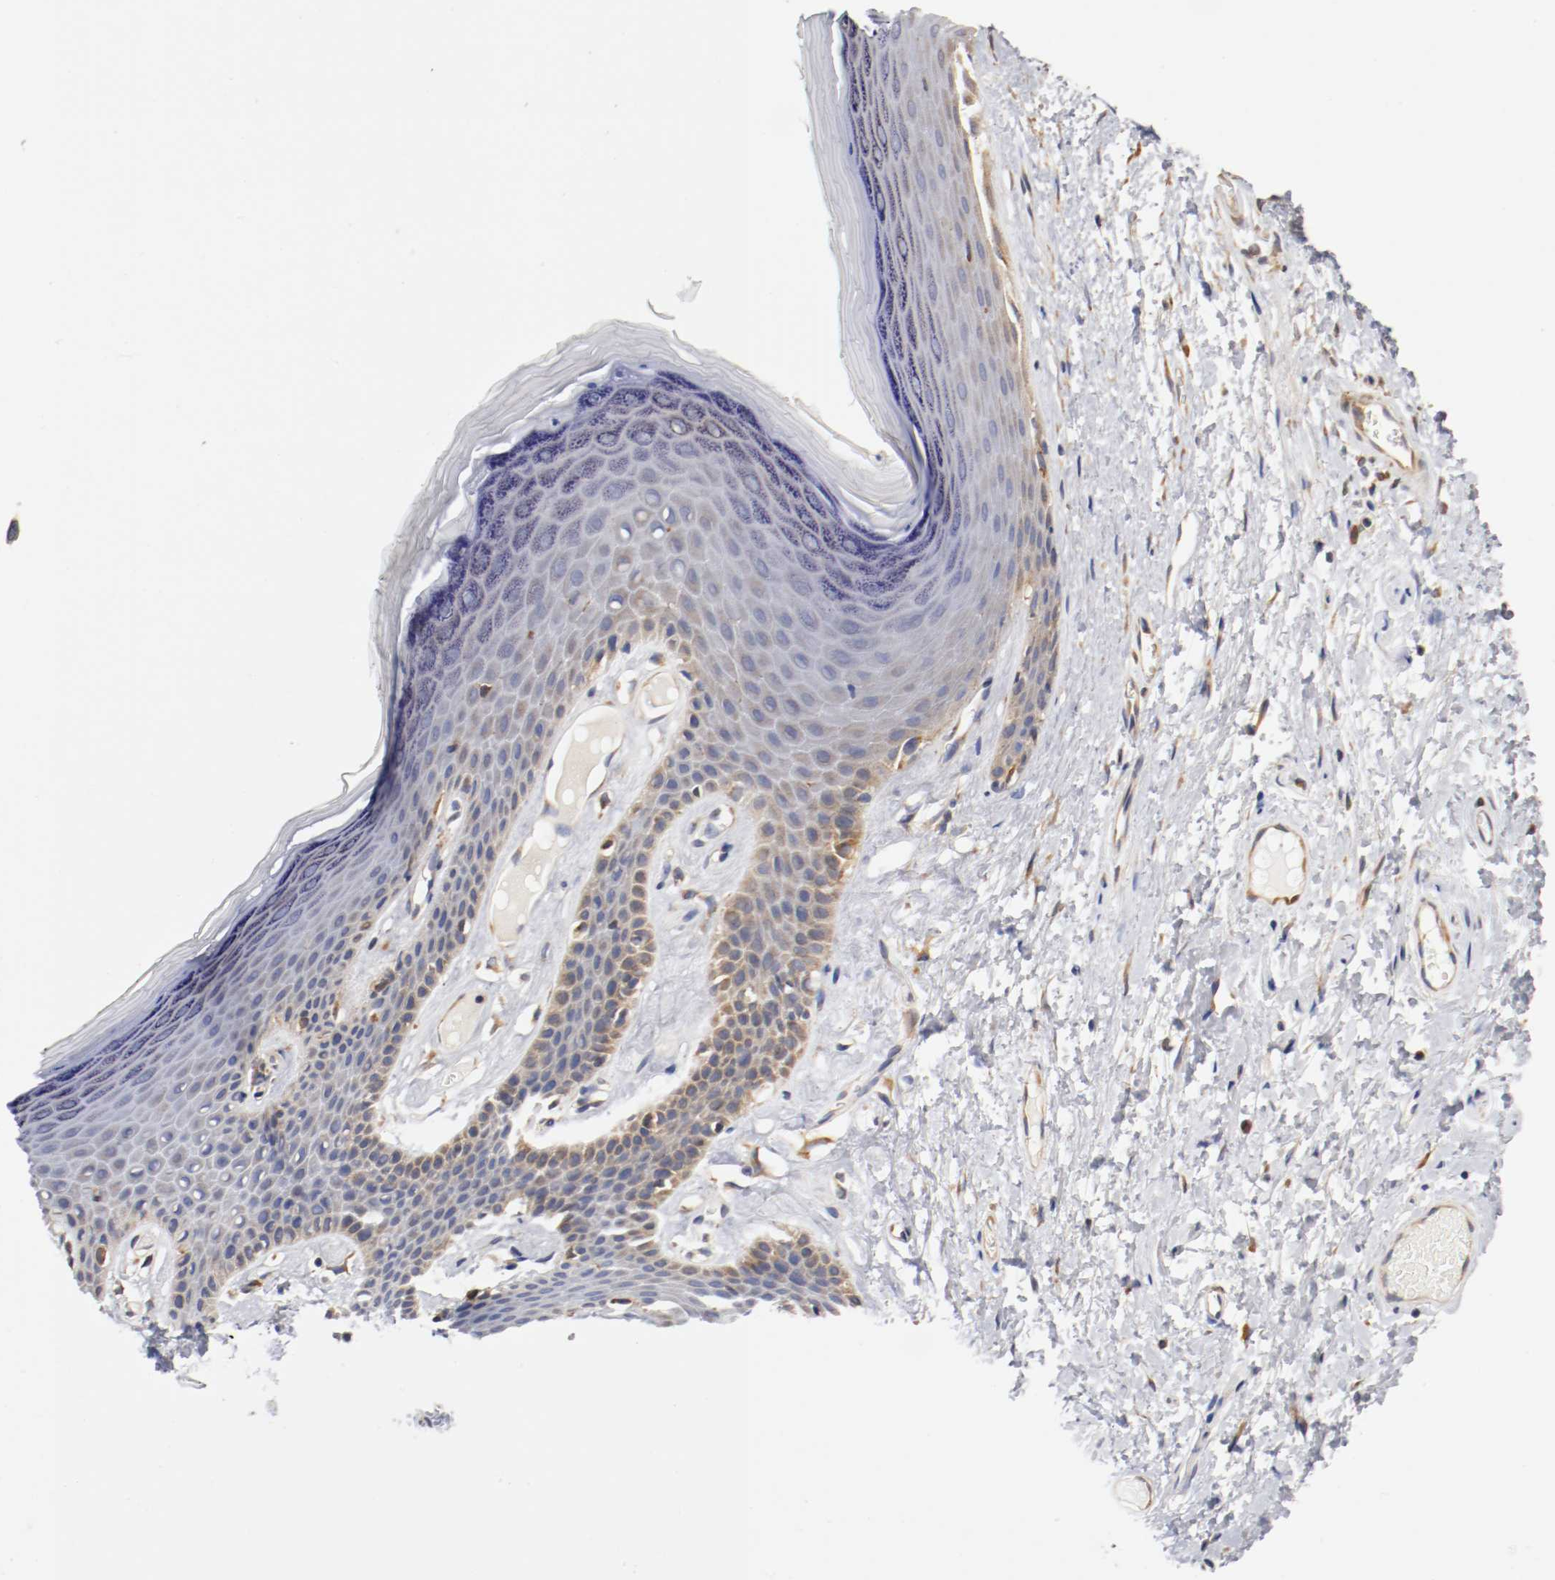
{"staining": {"intensity": "weak", "quantity": "25%-75%", "location": "cytoplasmic/membranous"}, "tissue": "skin", "cell_type": "Epidermal cells", "image_type": "normal", "snomed": [{"axis": "morphology", "description": "Normal tissue, NOS"}, {"axis": "morphology", "description": "Inflammation, NOS"}, {"axis": "topography", "description": "Vulva"}], "caption": "Immunohistochemistry of unremarkable skin exhibits low levels of weak cytoplasmic/membranous staining in about 25%-75% of epidermal cells.", "gene": "TNFSF12", "patient": {"sex": "female", "age": 84}}